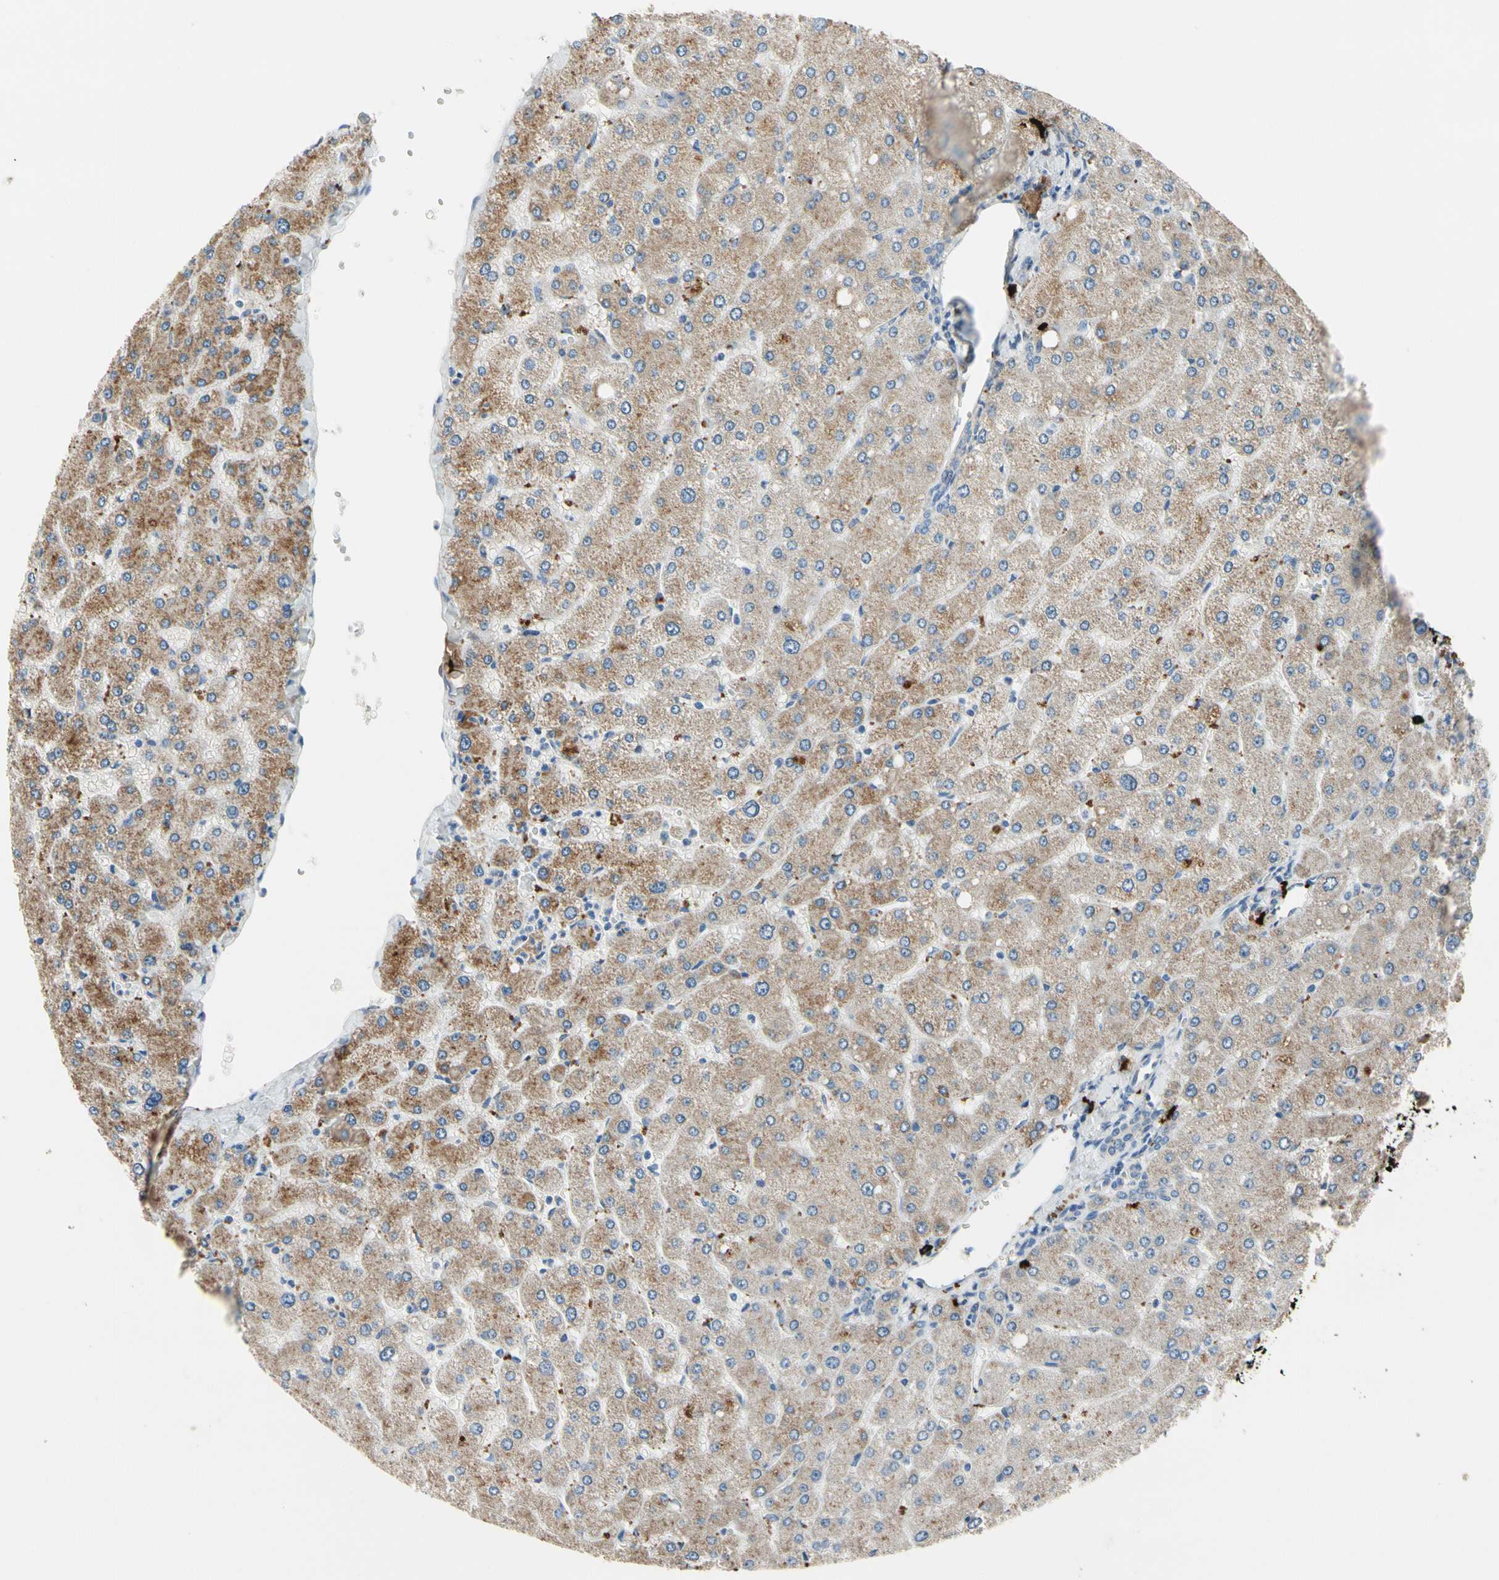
{"staining": {"intensity": "negative", "quantity": "none", "location": "none"}, "tissue": "liver", "cell_type": "Cholangiocytes", "image_type": "normal", "snomed": [{"axis": "morphology", "description": "Normal tissue, NOS"}, {"axis": "topography", "description": "Liver"}], "caption": "Immunohistochemistry of benign human liver demonstrates no positivity in cholangiocytes.", "gene": "CPA3", "patient": {"sex": "male", "age": 55}}